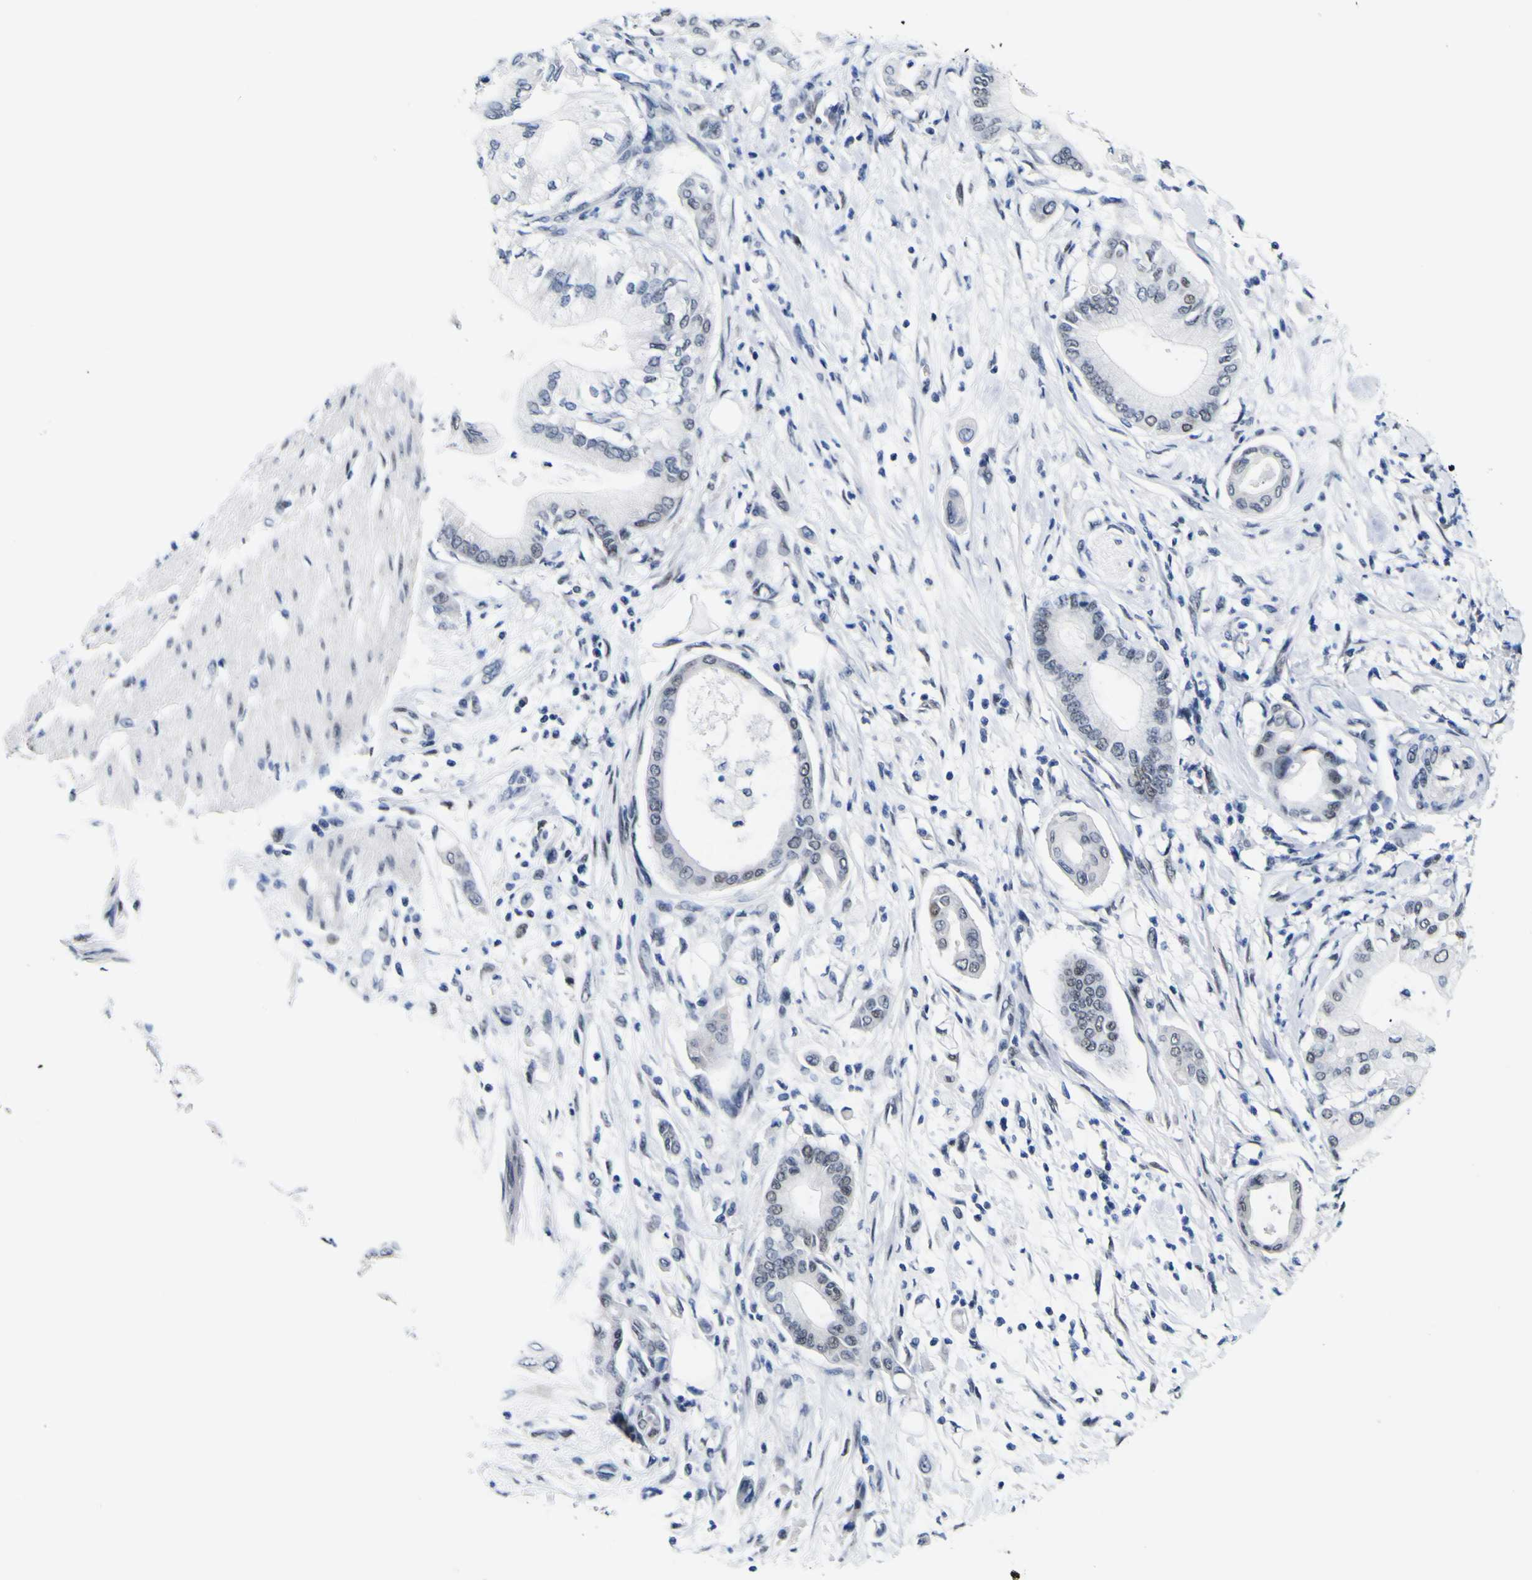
{"staining": {"intensity": "weak", "quantity": "<25%", "location": "nuclear"}, "tissue": "pancreatic cancer", "cell_type": "Tumor cells", "image_type": "cancer", "snomed": [{"axis": "morphology", "description": "Adenocarcinoma, NOS"}, {"axis": "morphology", "description": "Adenocarcinoma, metastatic, NOS"}, {"axis": "topography", "description": "Lymph node"}, {"axis": "topography", "description": "Pancreas"}, {"axis": "topography", "description": "Duodenum"}], "caption": "Immunohistochemical staining of metastatic adenocarcinoma (pancreatic) displays no significant staining in tumor cells.", "gene": "MBD3", "patient": {"sex": "female", "age": 64}}